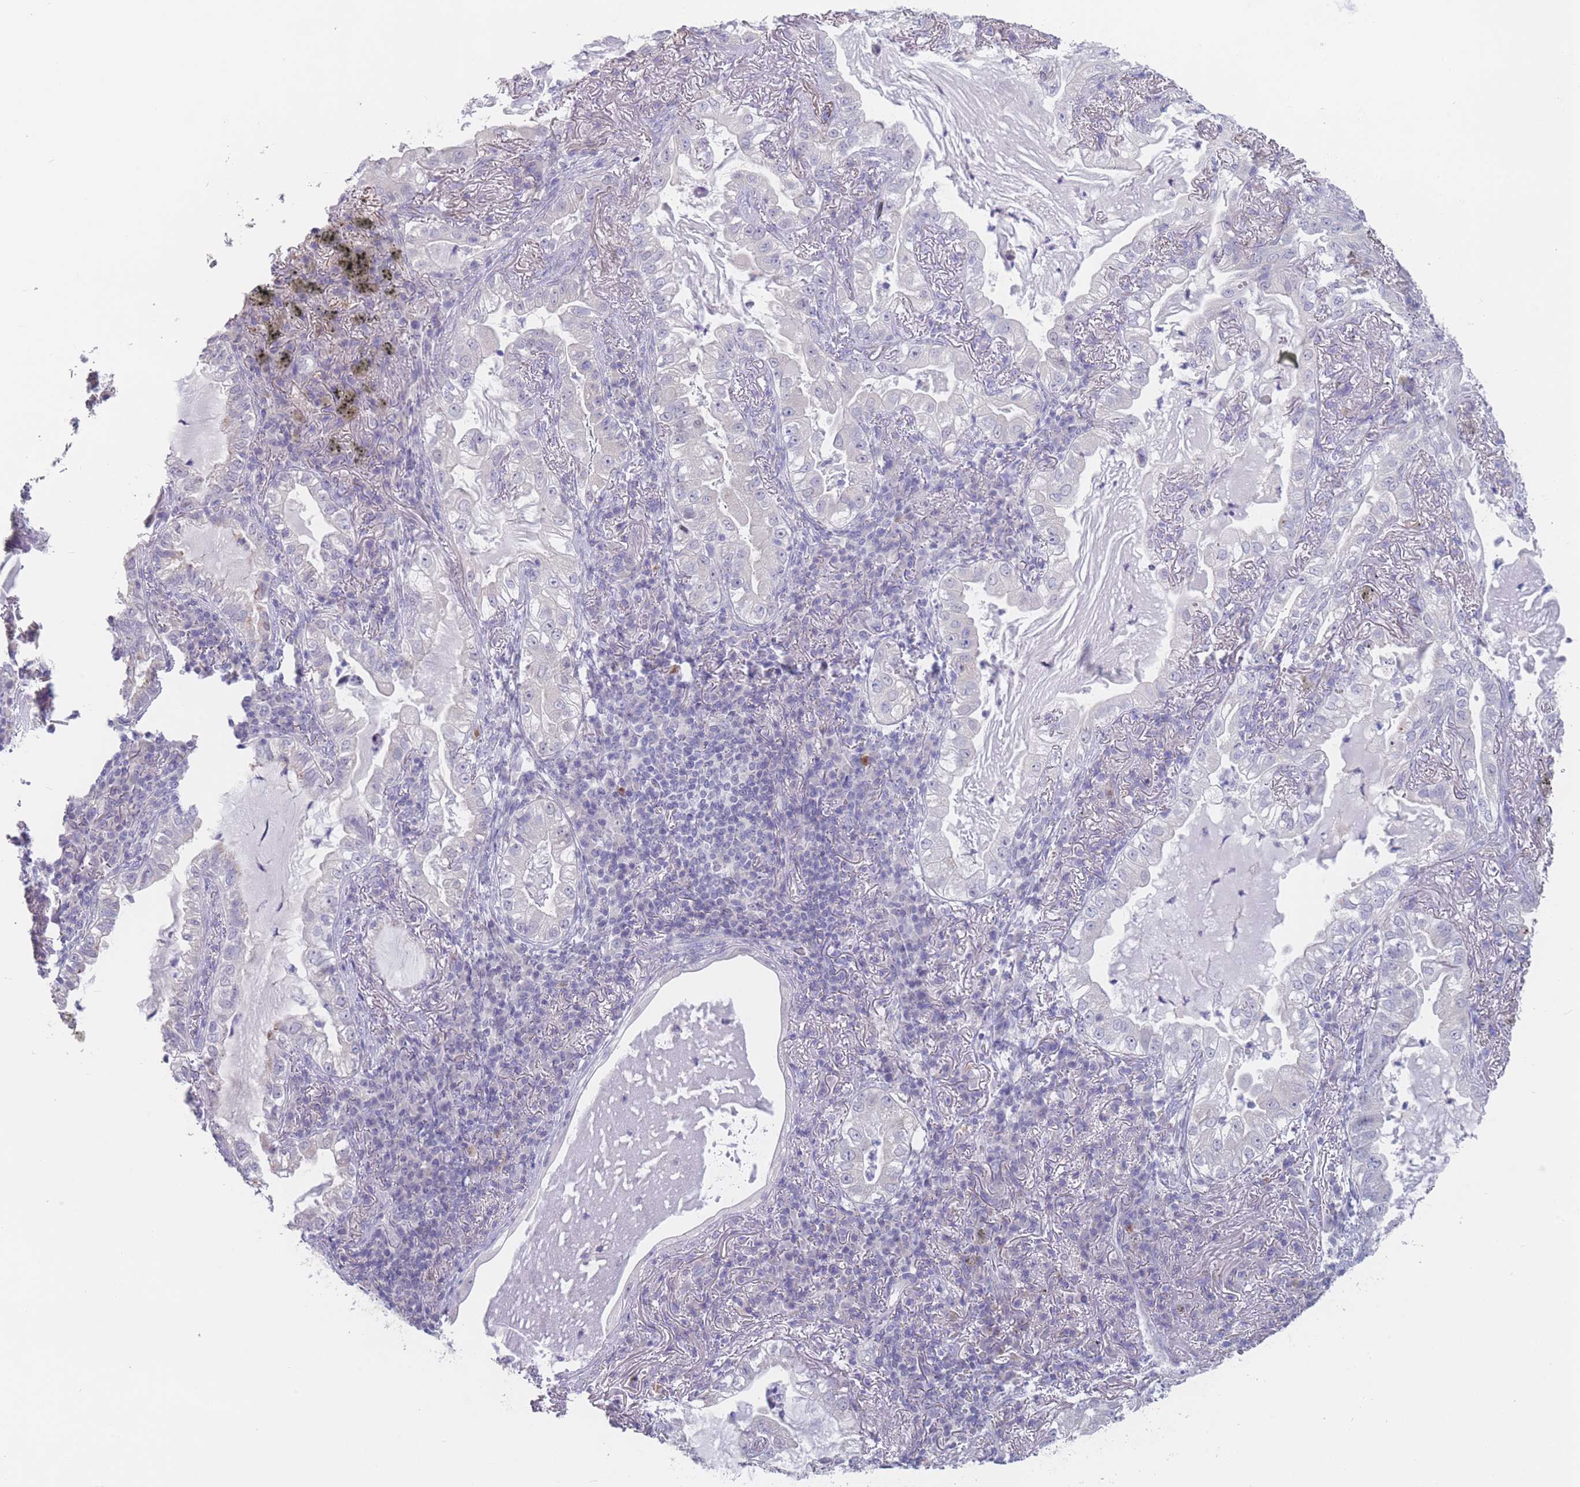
{"staining": {"intensity": "negative", "quantity": "none", "location": "none"}, "tissue": "lung cancer", "cell_type": "Tumor cells", "image_type": "cancer", "snomed": [{"axis": "morphology", "description": "Adenocarcinoma, NOS"}, {"axis": "topography", "description": "Lung"}], "caption": "DAB immunohistochemical staining of lung cancer (adenocarcinoma) shows no significant positivity in tumor cells.", "gene": "CYP51A1", "patient": {"sex": "female", "age": 73}}